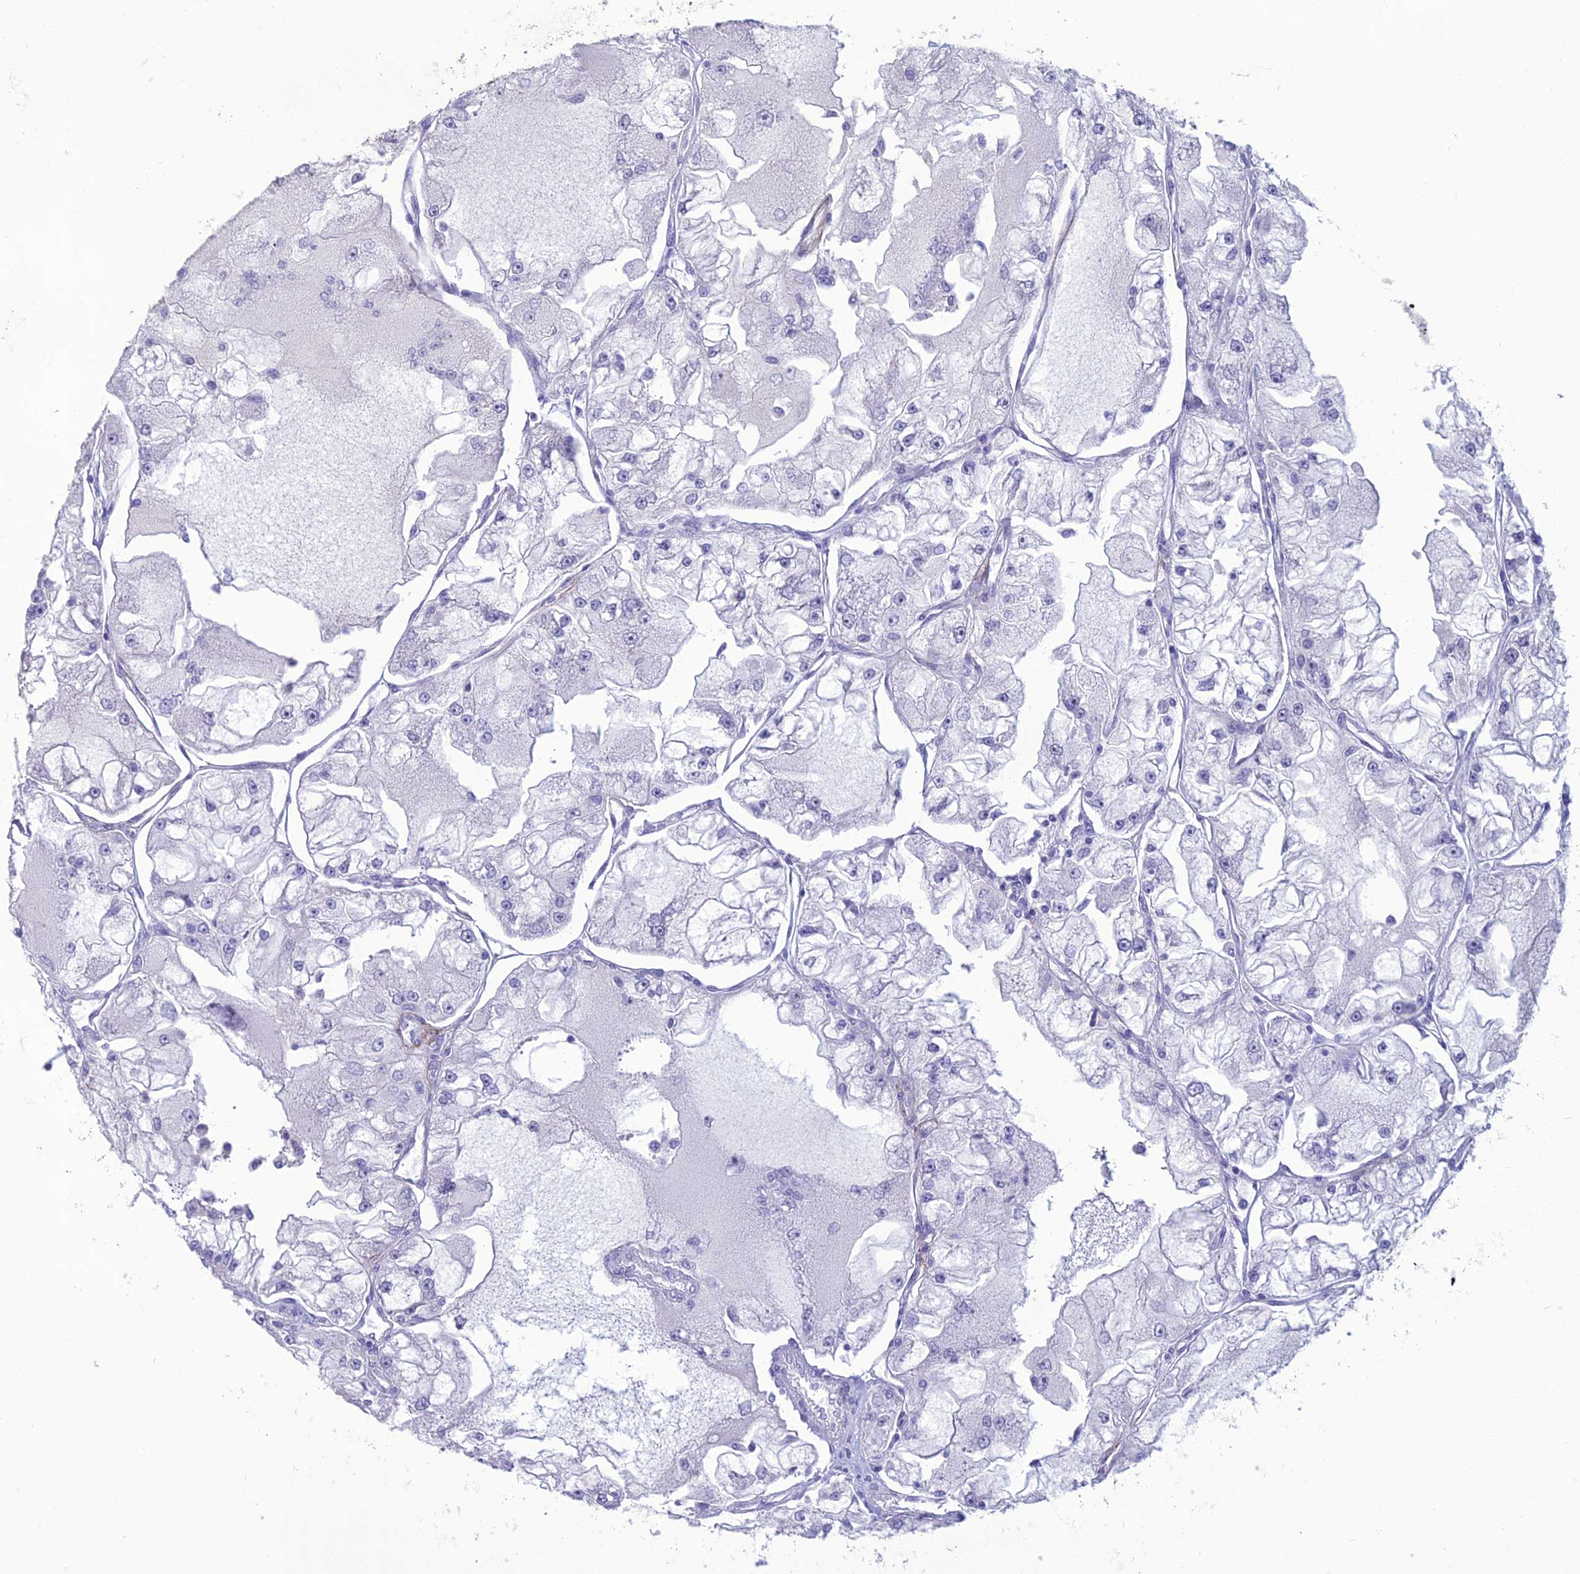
{"staining": {"intensity": "negative", "quantity": "none", "location": "none"}, "tissue": "renal cancer", "cell_type": "Tumor cells", "image_type": "cancer", "snomed": [{"axis": "morphology", "description": "Adenocarcinoma, NOS"}, {"axis": "topography", "description": "Kidney"}], "caption": "The image reveals no significant positivity in tumor cells of renal cancer (adenocarcinoma). (DAB (3,3'-diaminobenzidine) immunohistochemistry (IHC), high magnification).", "gene": "OR56B1", "patient": {"sex": "female", "age": 72}}